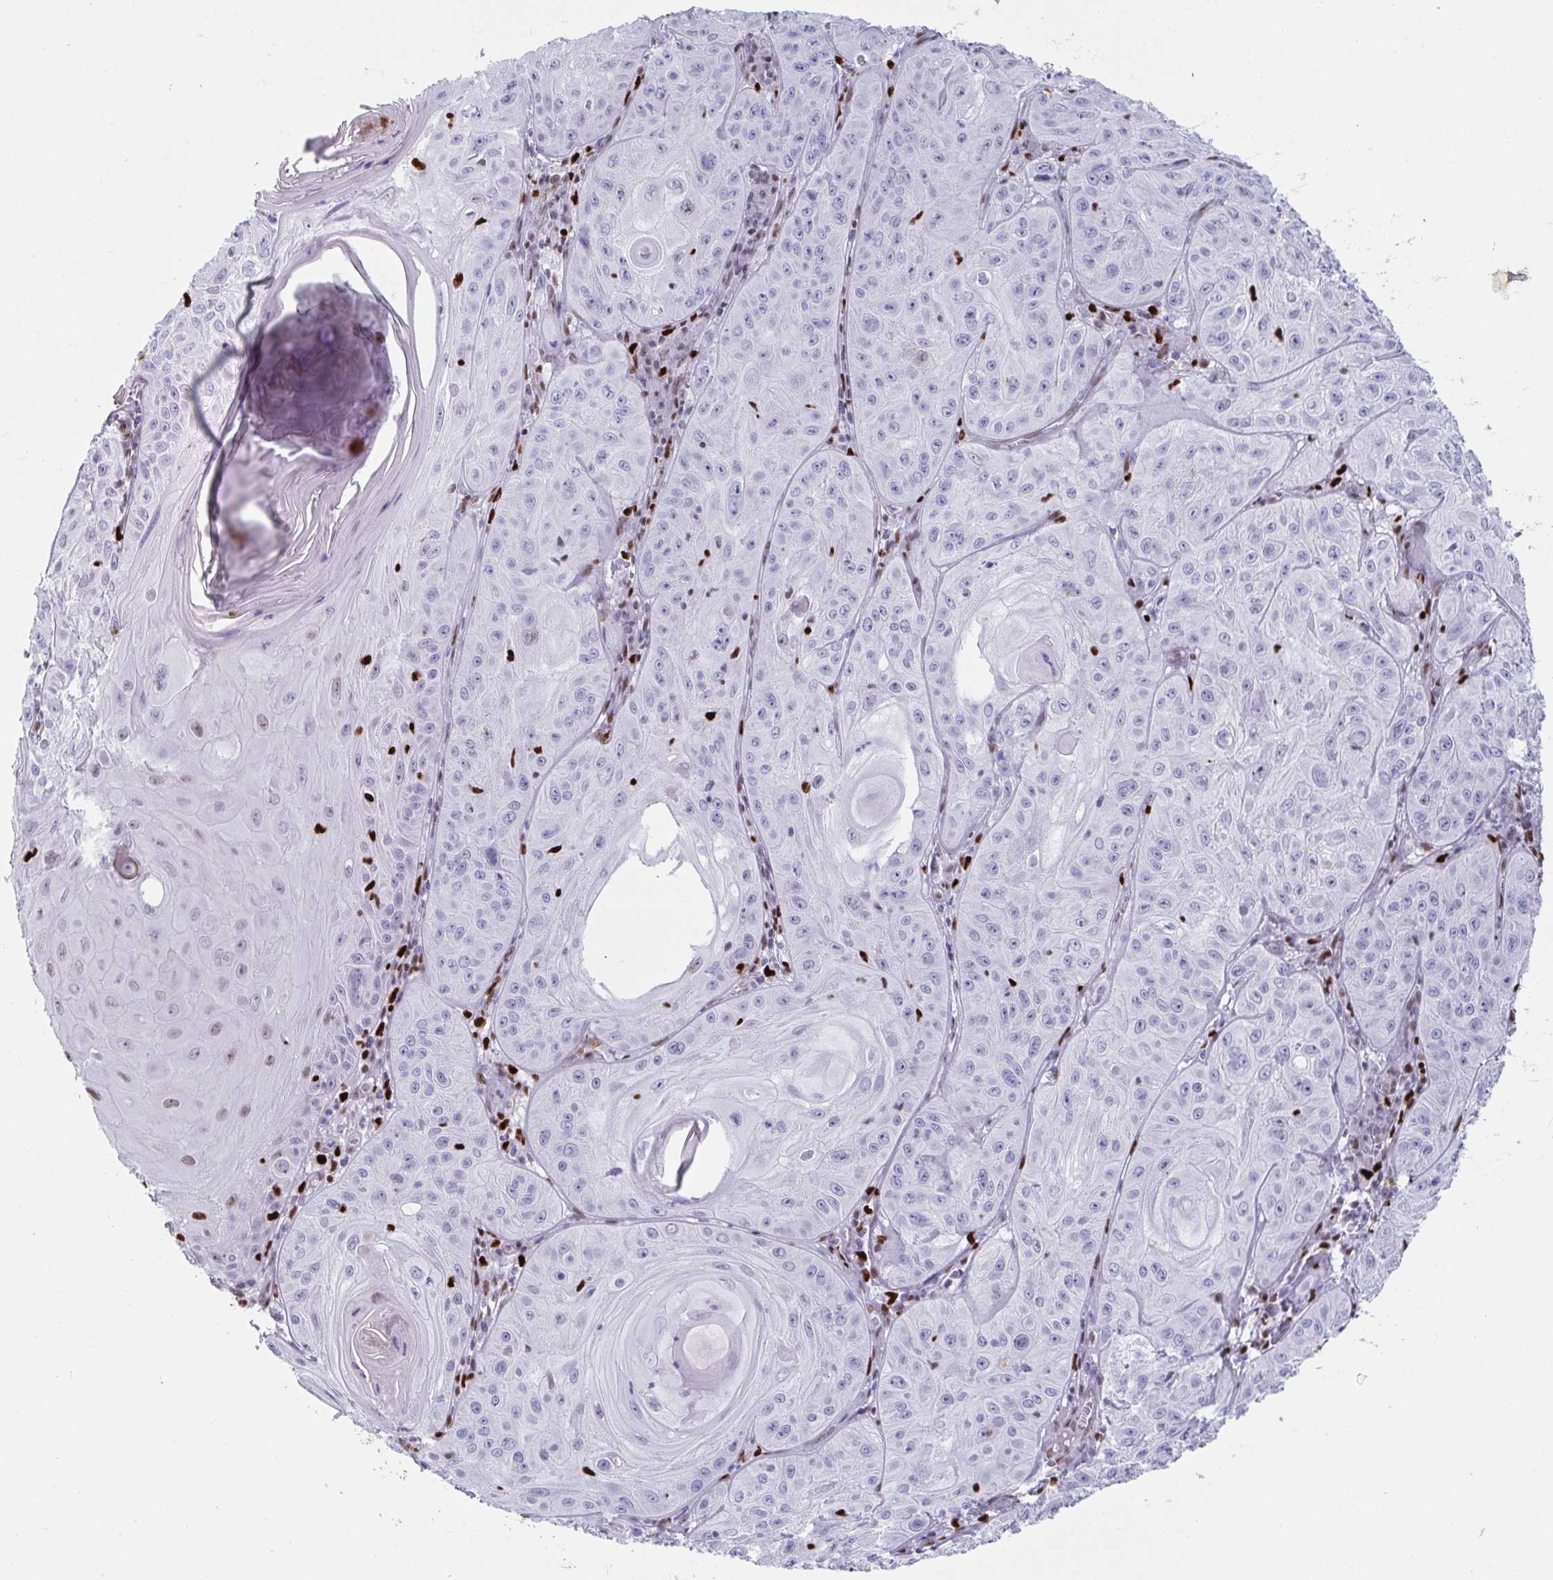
{"staining": {"intensity": "negative", "quantity": "none", "location": "none"}, "tissue": "skin cancer", "cell_type": "Tumor cells", "image_type": "cancer", "snomed": [{"axis": "morphology", "description": "Squamous cell carcinoma, NOS"}, {"axis": "topography", "description": "Skin"}], "caption": "Squamous cell carcinoma (skin) was stained to show a protein in brown. There is no significant positivity in tumor cells.", "gene": "ZNF586", "patient": {"sex": "male", "age": 85}}